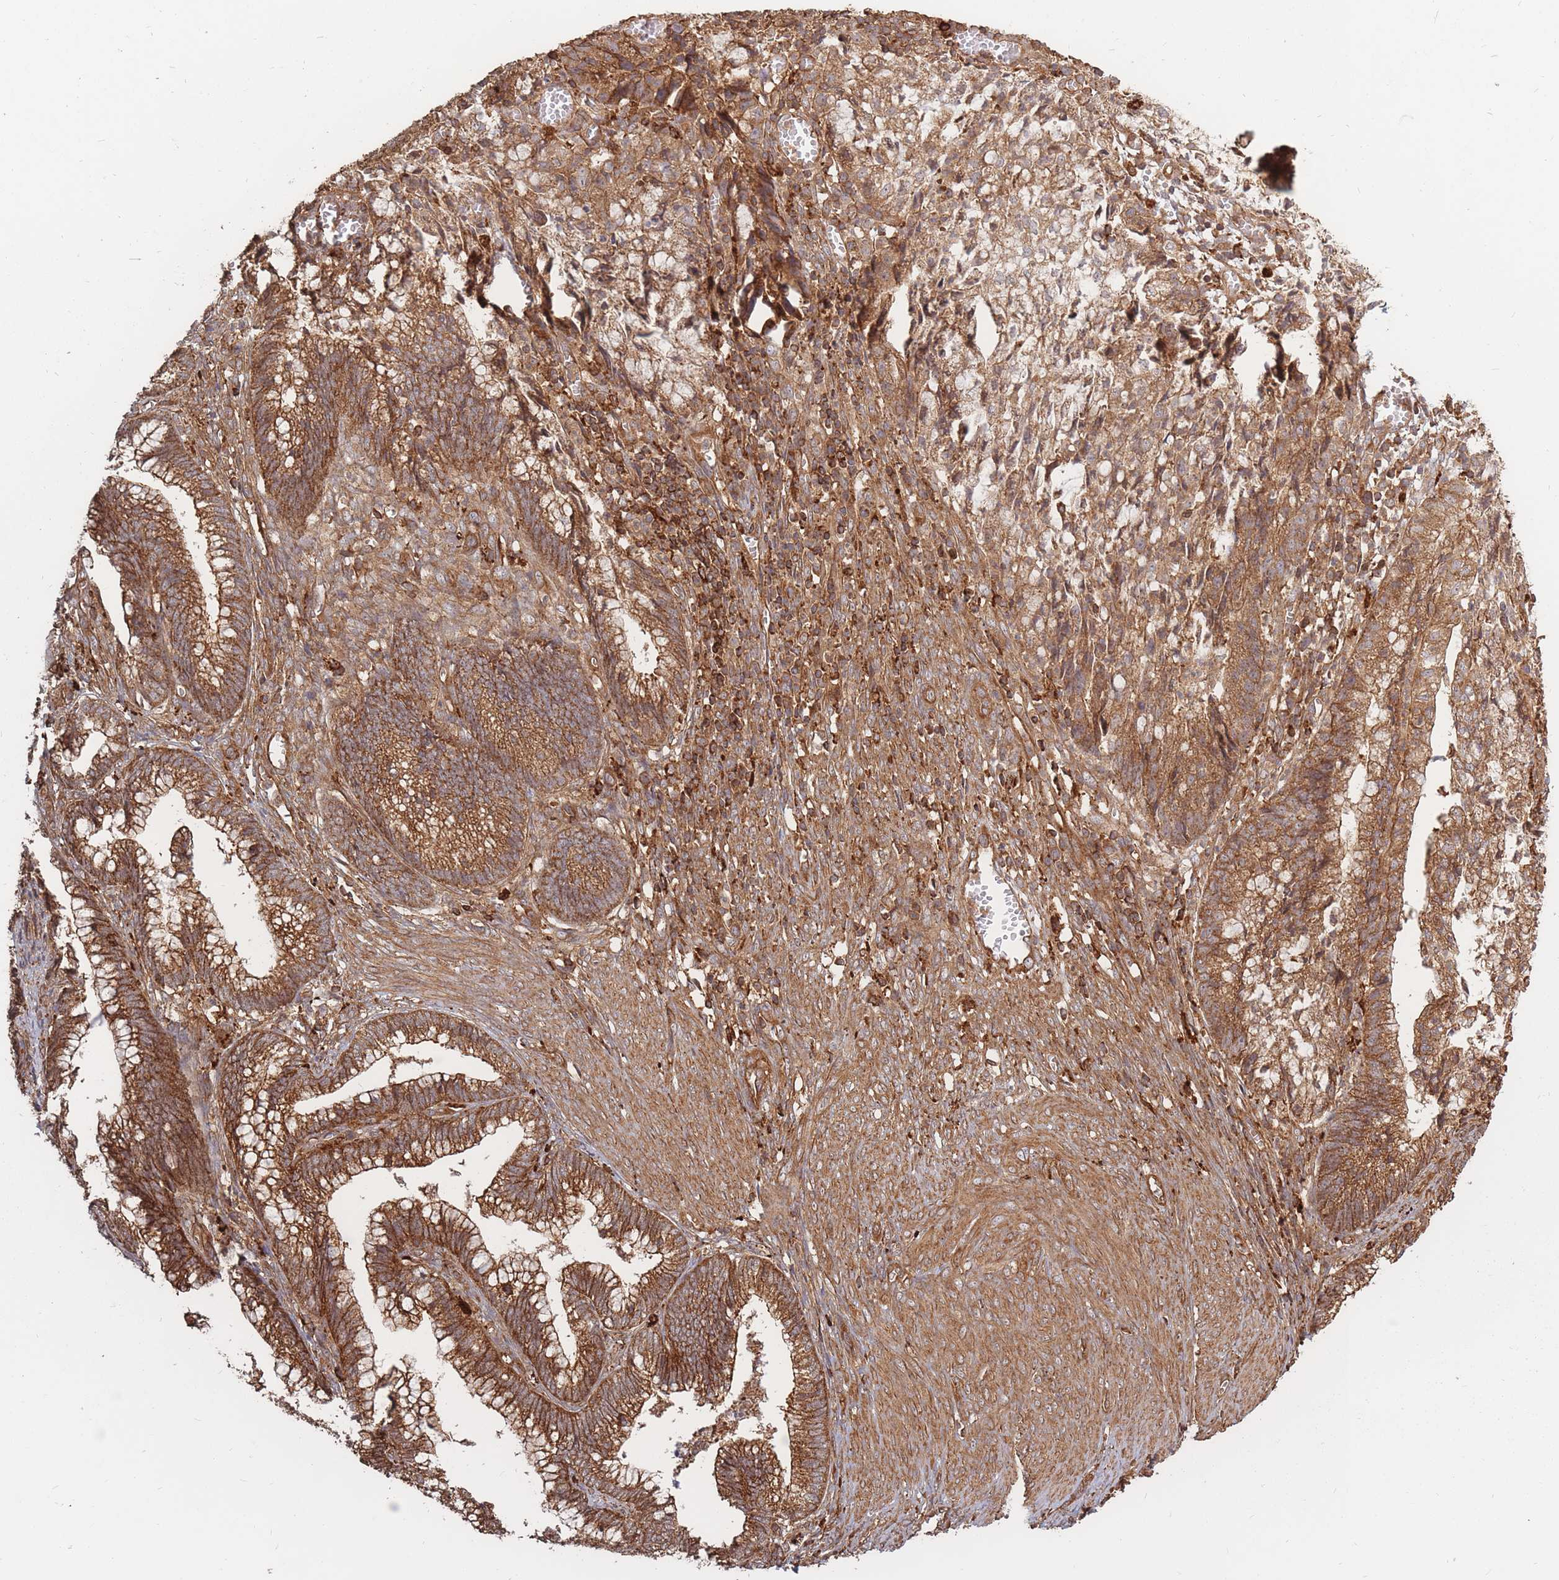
{"staining": {"intensity": "strong", "quantity": ">75%", "location": "cytoplasmic/membranous"}, "tissue": "cervical cancer", "cell_type": "Tumor cells", "image_type": "cancer", "snomed": [{"axis": "morphology", "description": "Adenocarcinoma, NOS"}, {"axis": "topography", "description": "Cervix"}], "caption": "Immunohistochemistry (DAB (3,3'-diaminobenzidine)) staining of cervical cancer exhibits strong cytoplasmic/membranous protein staining in approximately >75% of tumor cells. The staining is performed using DAB brown chromogen to label protein expression. The nuclei are counter-stained blue using hematoxylin.", "gene": "RASSF2", "patient": {"sex": "female", "age": 44}}